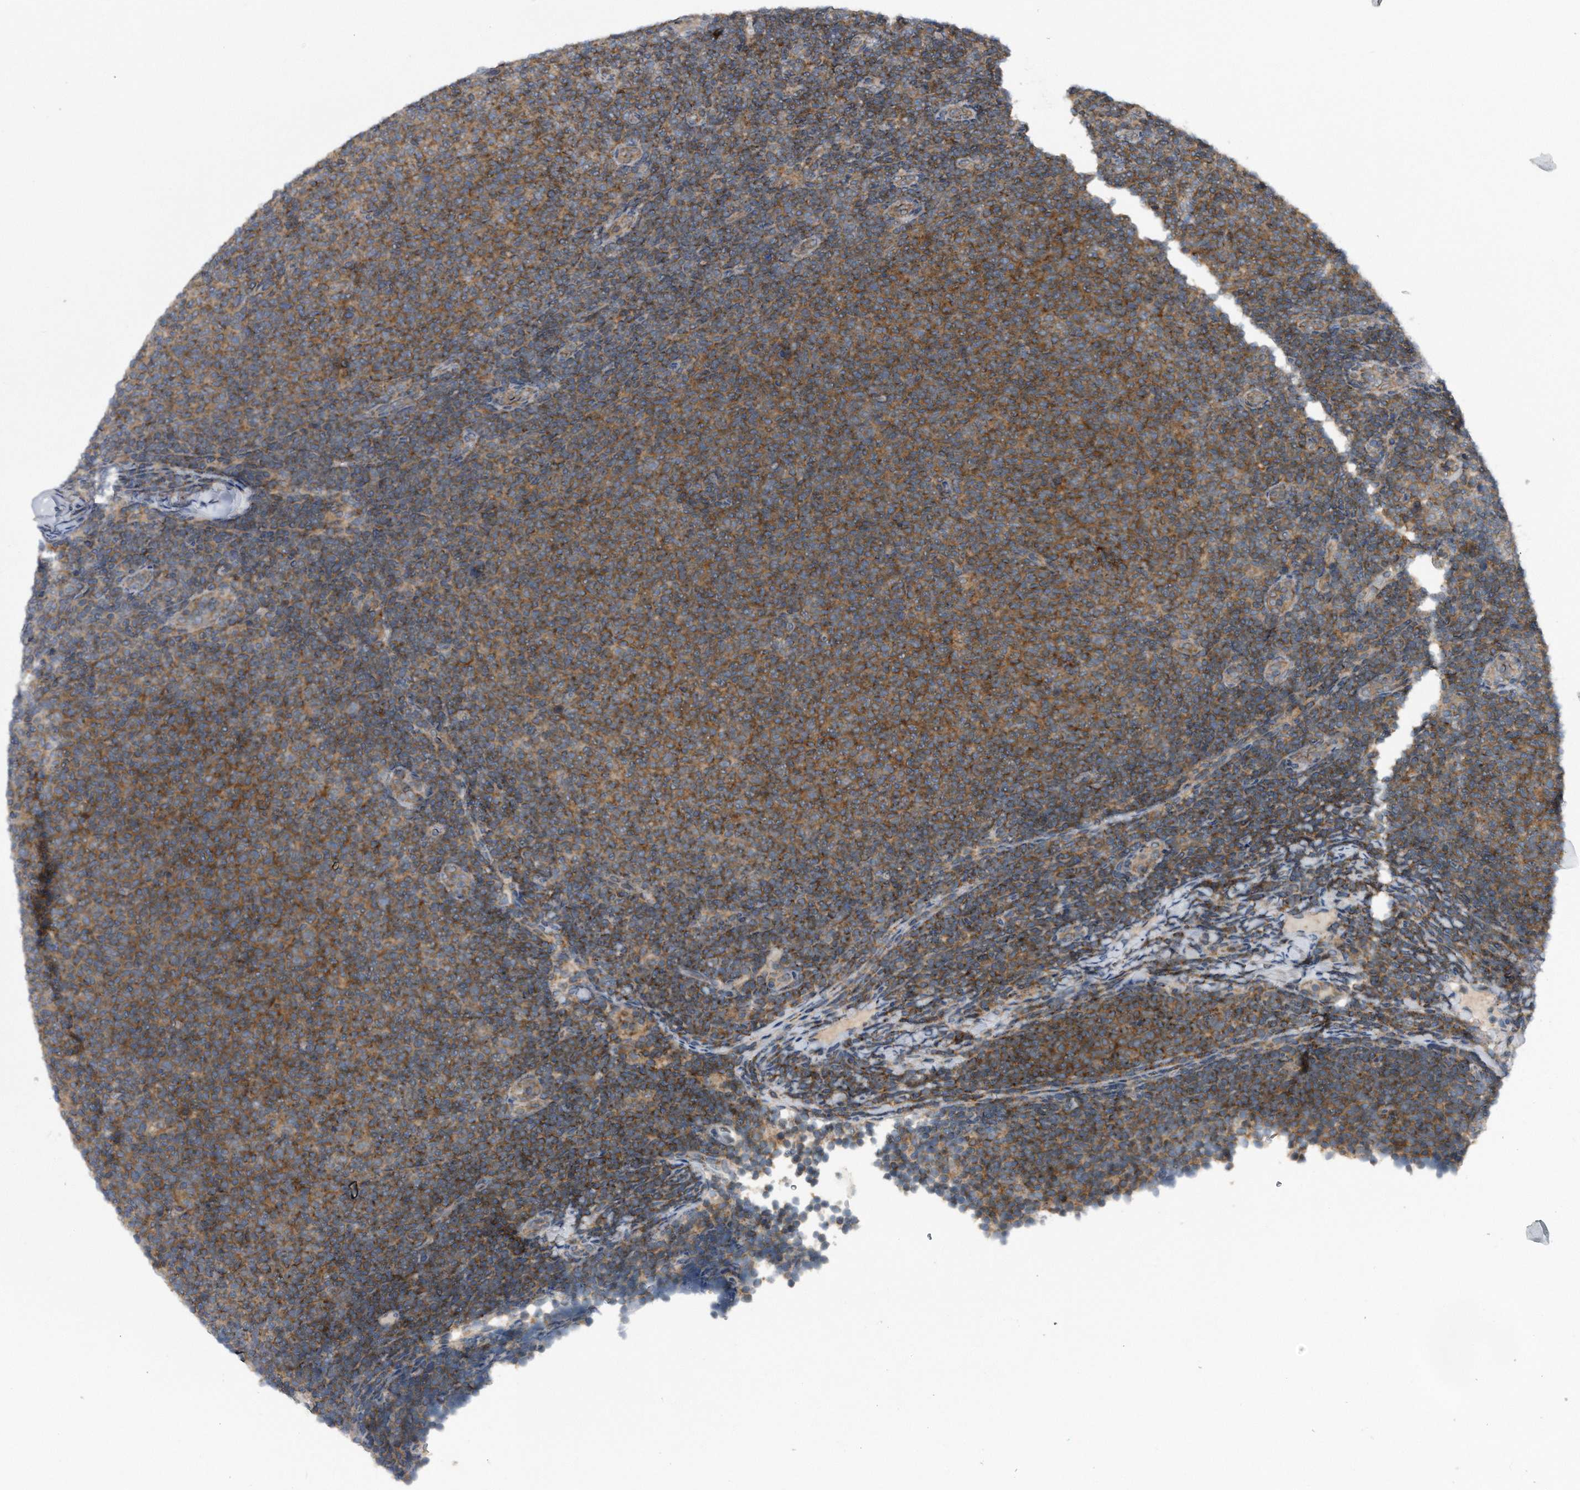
{"staining": {"intensity": "moderate", "quantity": ">75%", "location": "cytoplasmic/membranous"}, "tissue": "lymphoma", "cell_type": "Tumor cells", "image_type": "cancer", "snomed": [{"axis": "morphology", "description": "Malignant lymphoma, non-Hodgkin's type, Low grade"}, {"axis": "topography", "description": "Lymph node"}], "caption": "Immunohistochemistry (IHC) of lymphoma displays medium levels of moderate cytoplasmic/membranous positivity in approximately >75% of tumor cells. (Stains: DAB (3,3'-diaminobenzidine) in brown, nuclei in blue, Microscopy: brightfield microscopy at high magnification).", "gene": "ALPK2", "patient": {"sex": "male", "age": 66}}